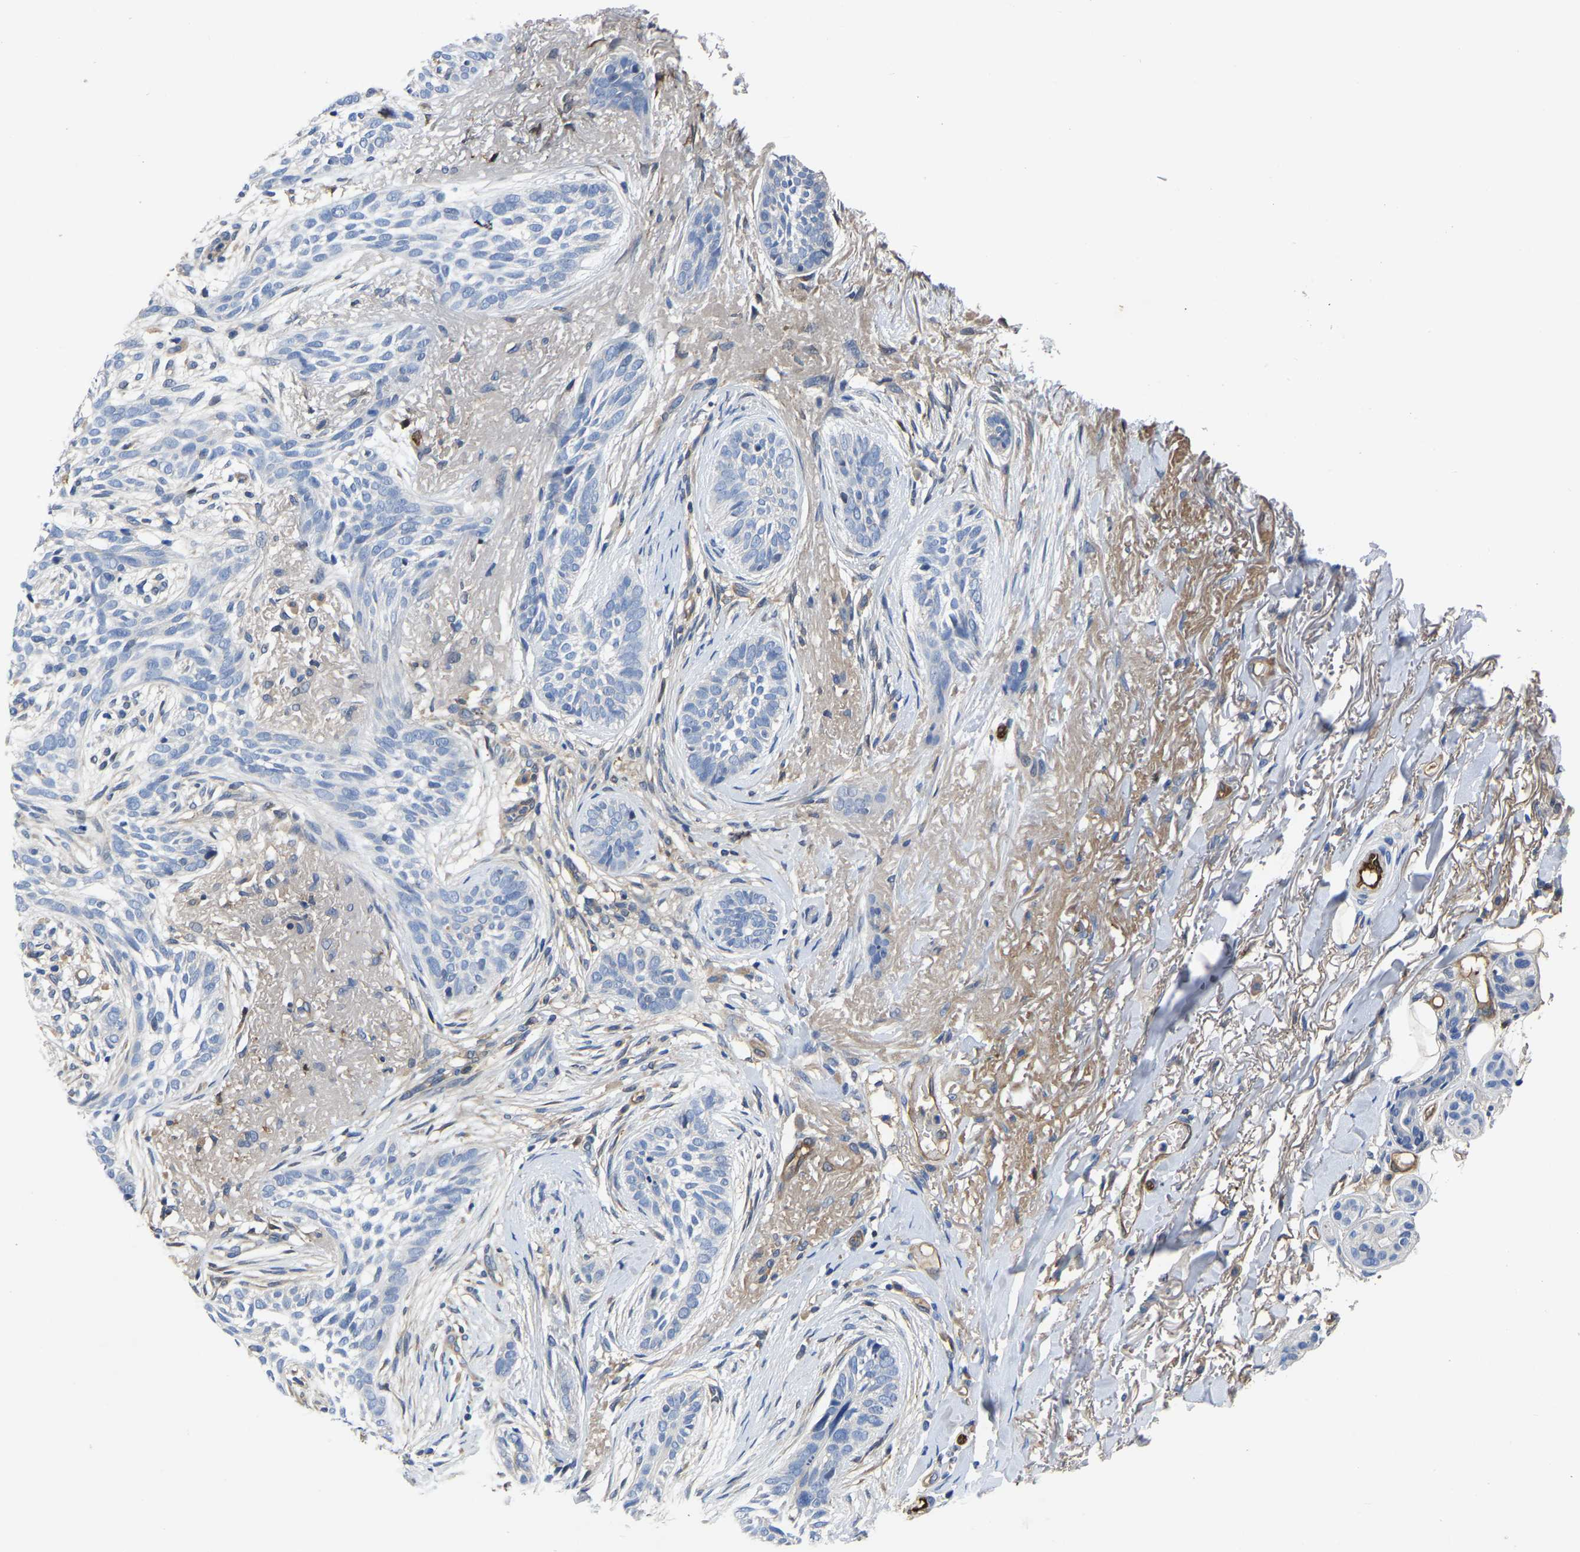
{"staining": {"intensity": "negative", "quantity": "none", "location": "none"}, "tissue": "skin cancer", "cell_type": "Tumor cells", "image_type": "cancer", "snomed": [{"axis": "morphology", "description": "Basal cell carcinoma"}, {"axis": "topography", "description": "Skin"}], "caption": "IHC of skin cancer (basal cell carcinoma) shows no positivity in tumor cells. (DAB (3,3'-diaminobenzidine) immunohistochemistry (IHC) with hematoxylin counter stain).", "gene": "ATG2B", "patient": {"sex": "female", "age": 88}}